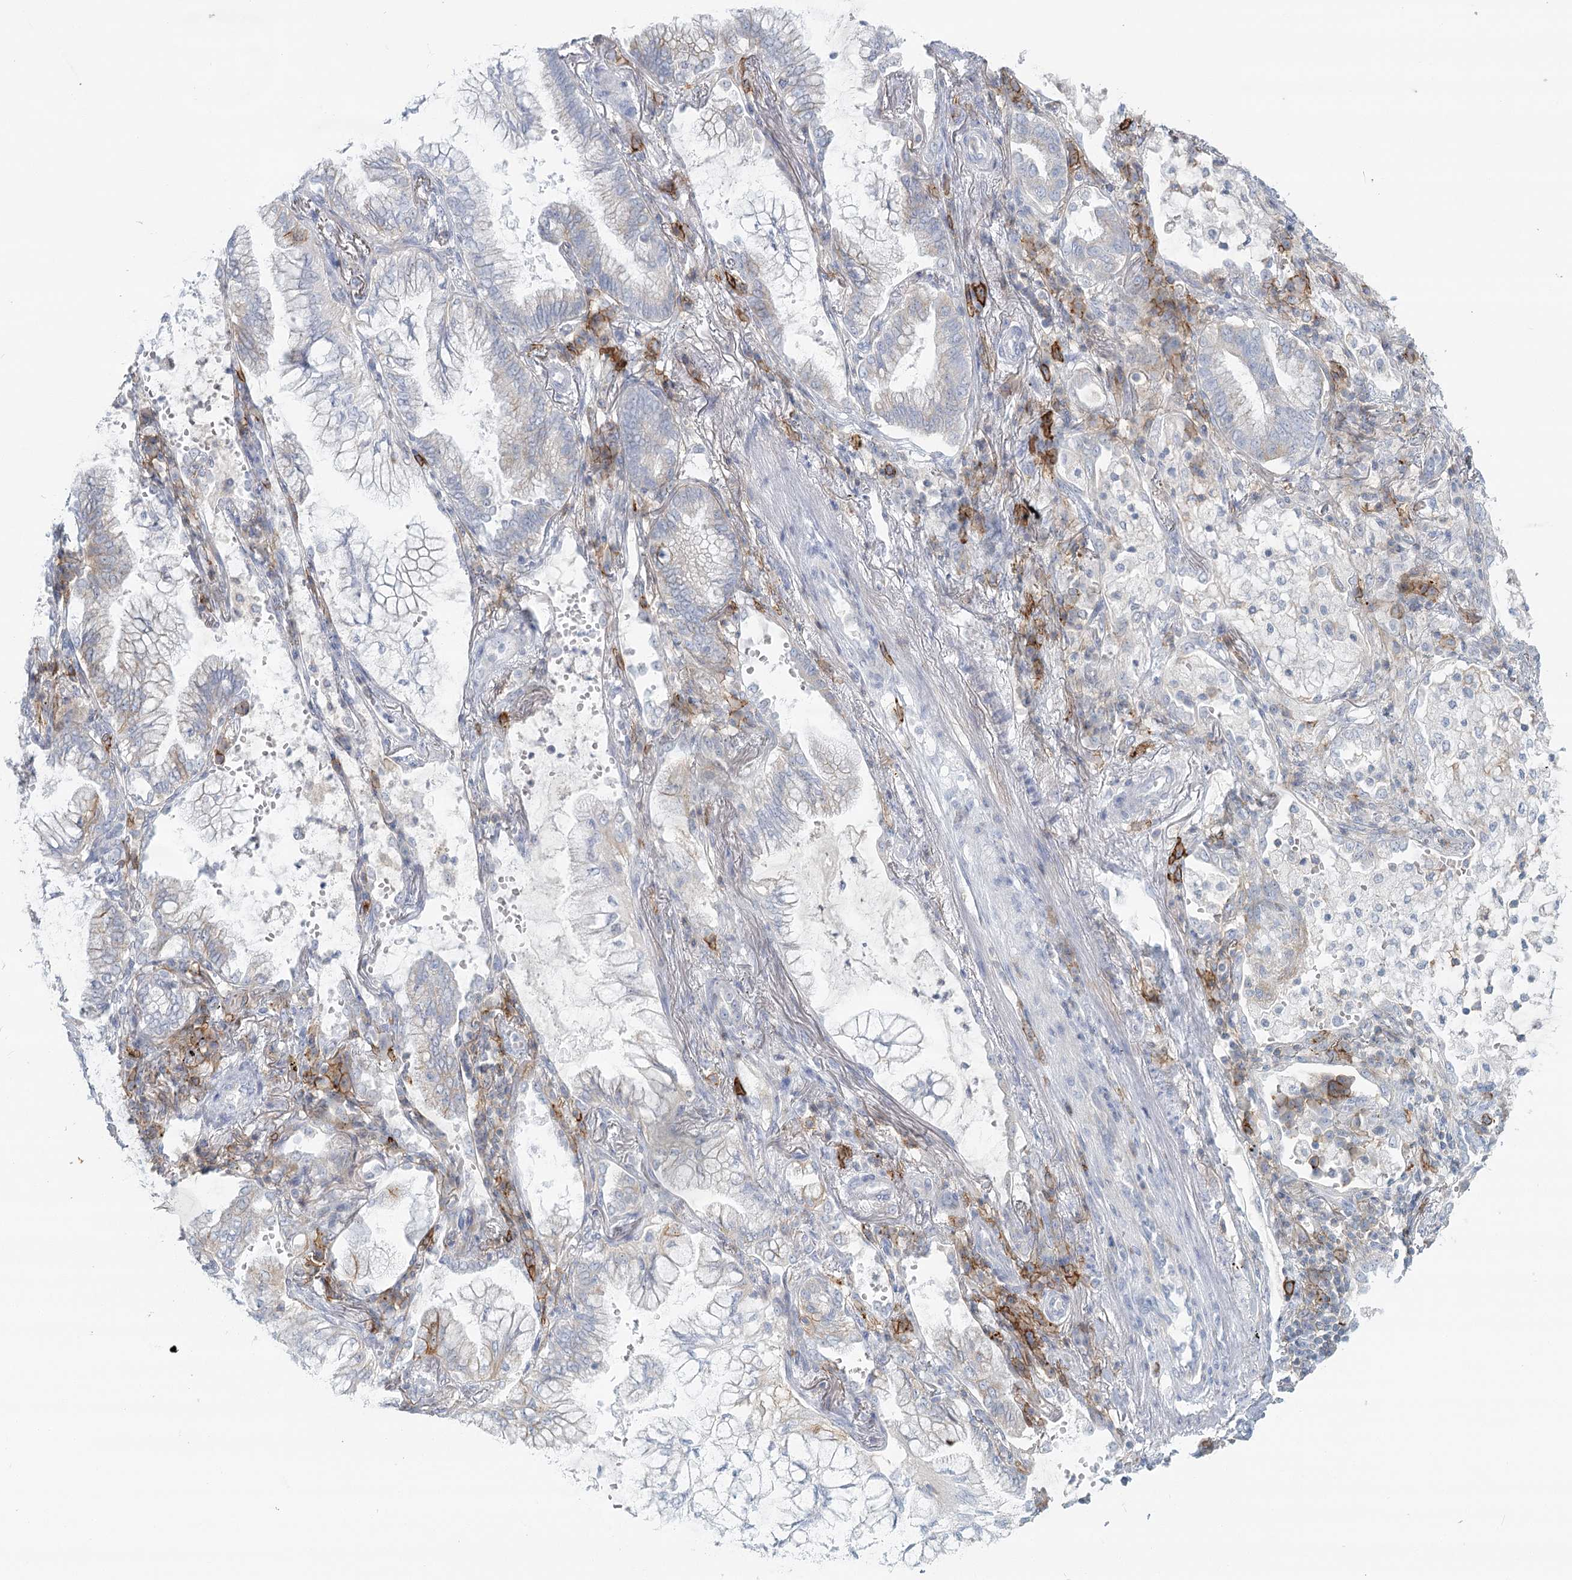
{"staining": {"intensity": "negative", "quantity": "none", "location": "none"}, "tissue": "lung cancer", "cell_type": "Tumor cells", "image_type": "cancer", "snomed": [{"axis": "morphology", "description": "Adenocarcinoma, NOS"}, {"axis": "topography", "description": "Lung"}], "caption": "The image demonstrates no significant positivity in tumor cells of lung cancer (adenocarcinoma).", "gene": "BPHL", "patient": {"sex": "female", "age": 70}}